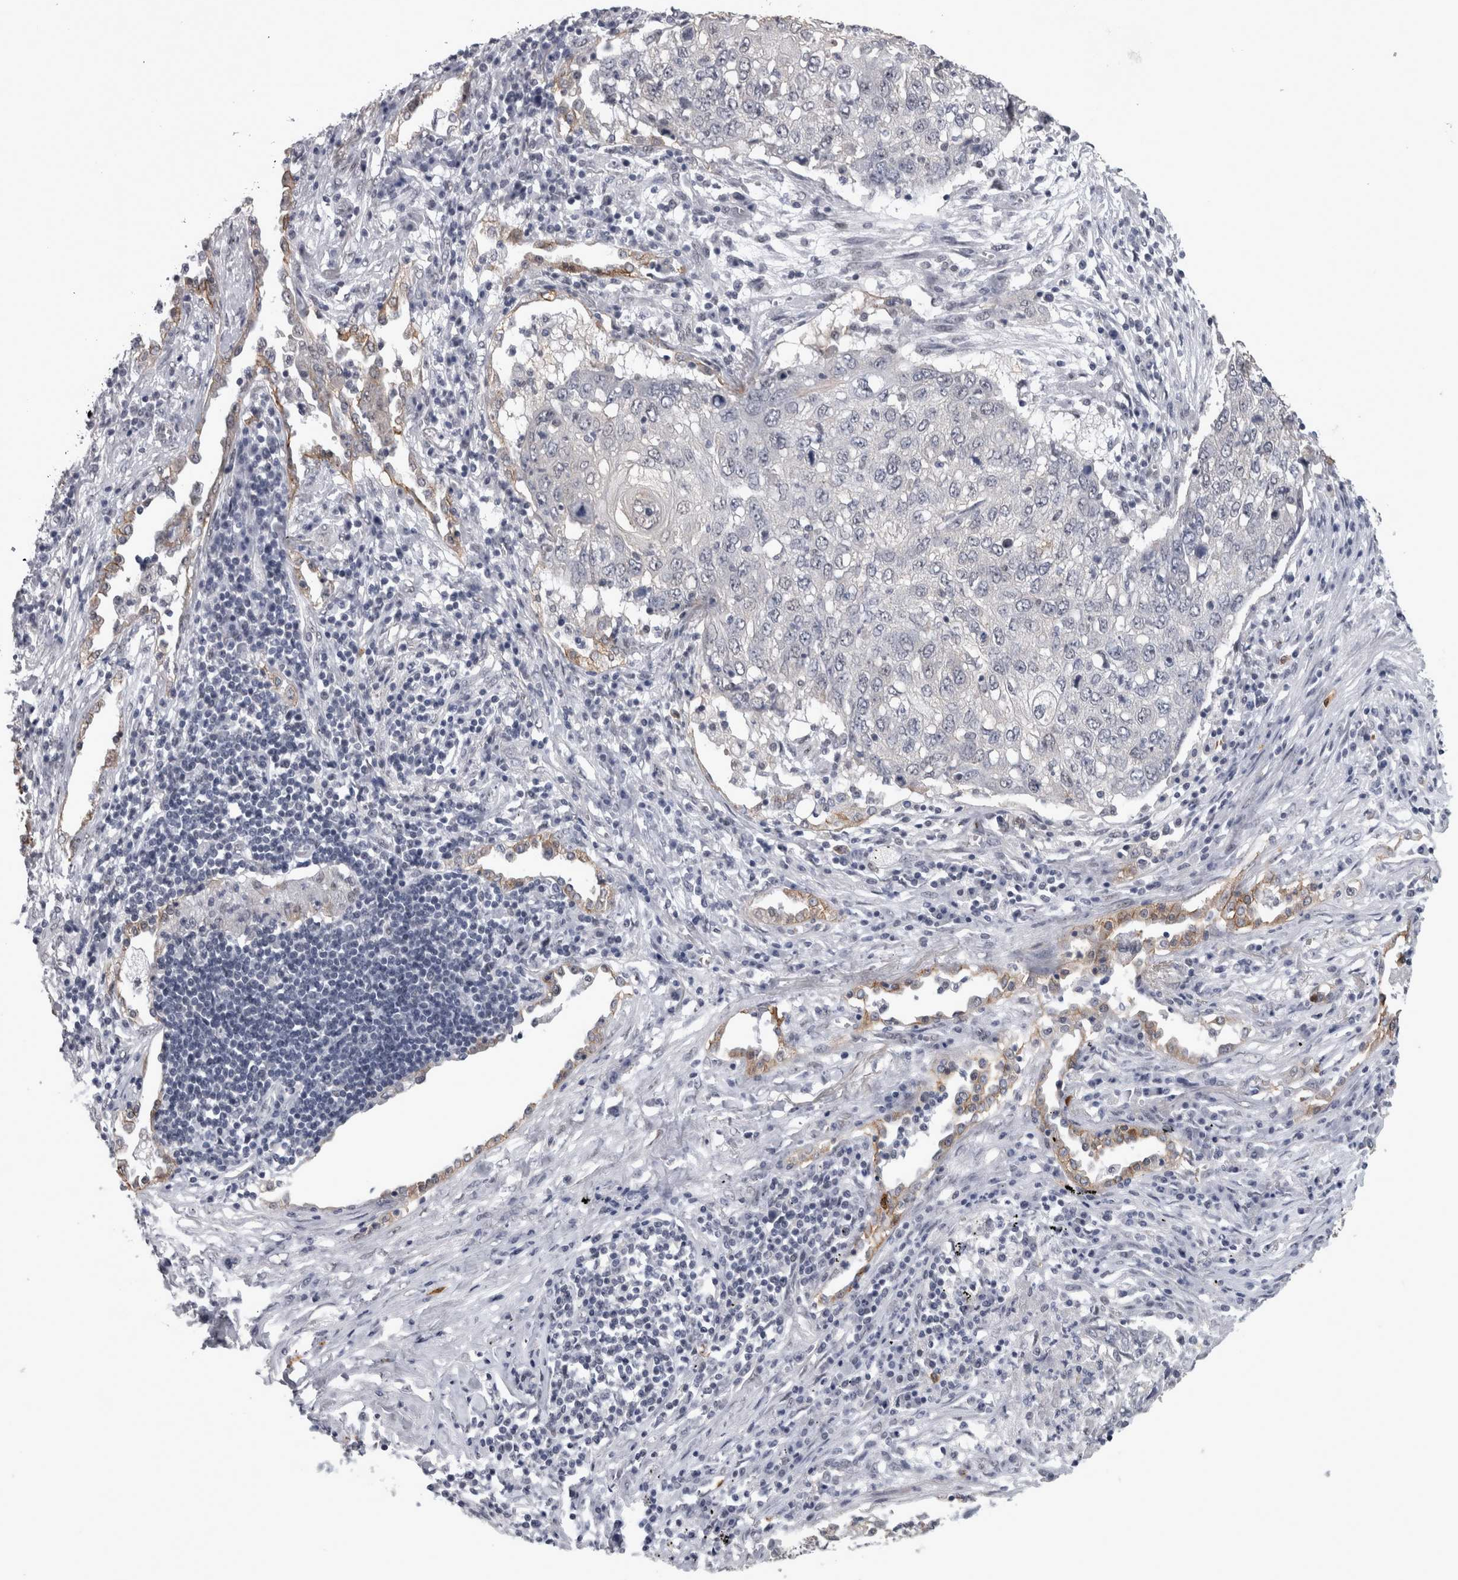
{"staining": {"intensity": "negative", "quantity": "none", "location": "none"}, "tissue": "lung cancer", "cell_type": "Tumor cells", "image_type": "cancer", "snomed": [{"axis": "morphology", "description": "Squamous cell carcinoma, NOS"}, {"axis": "topography", "description": "Lung"}], "caption": "Protein analysis of lung squamous cell carcinoma shows no significant expression in tumor cells.", "gene": "PEBP4", "patient": {"sex": "female", "age": 63}}